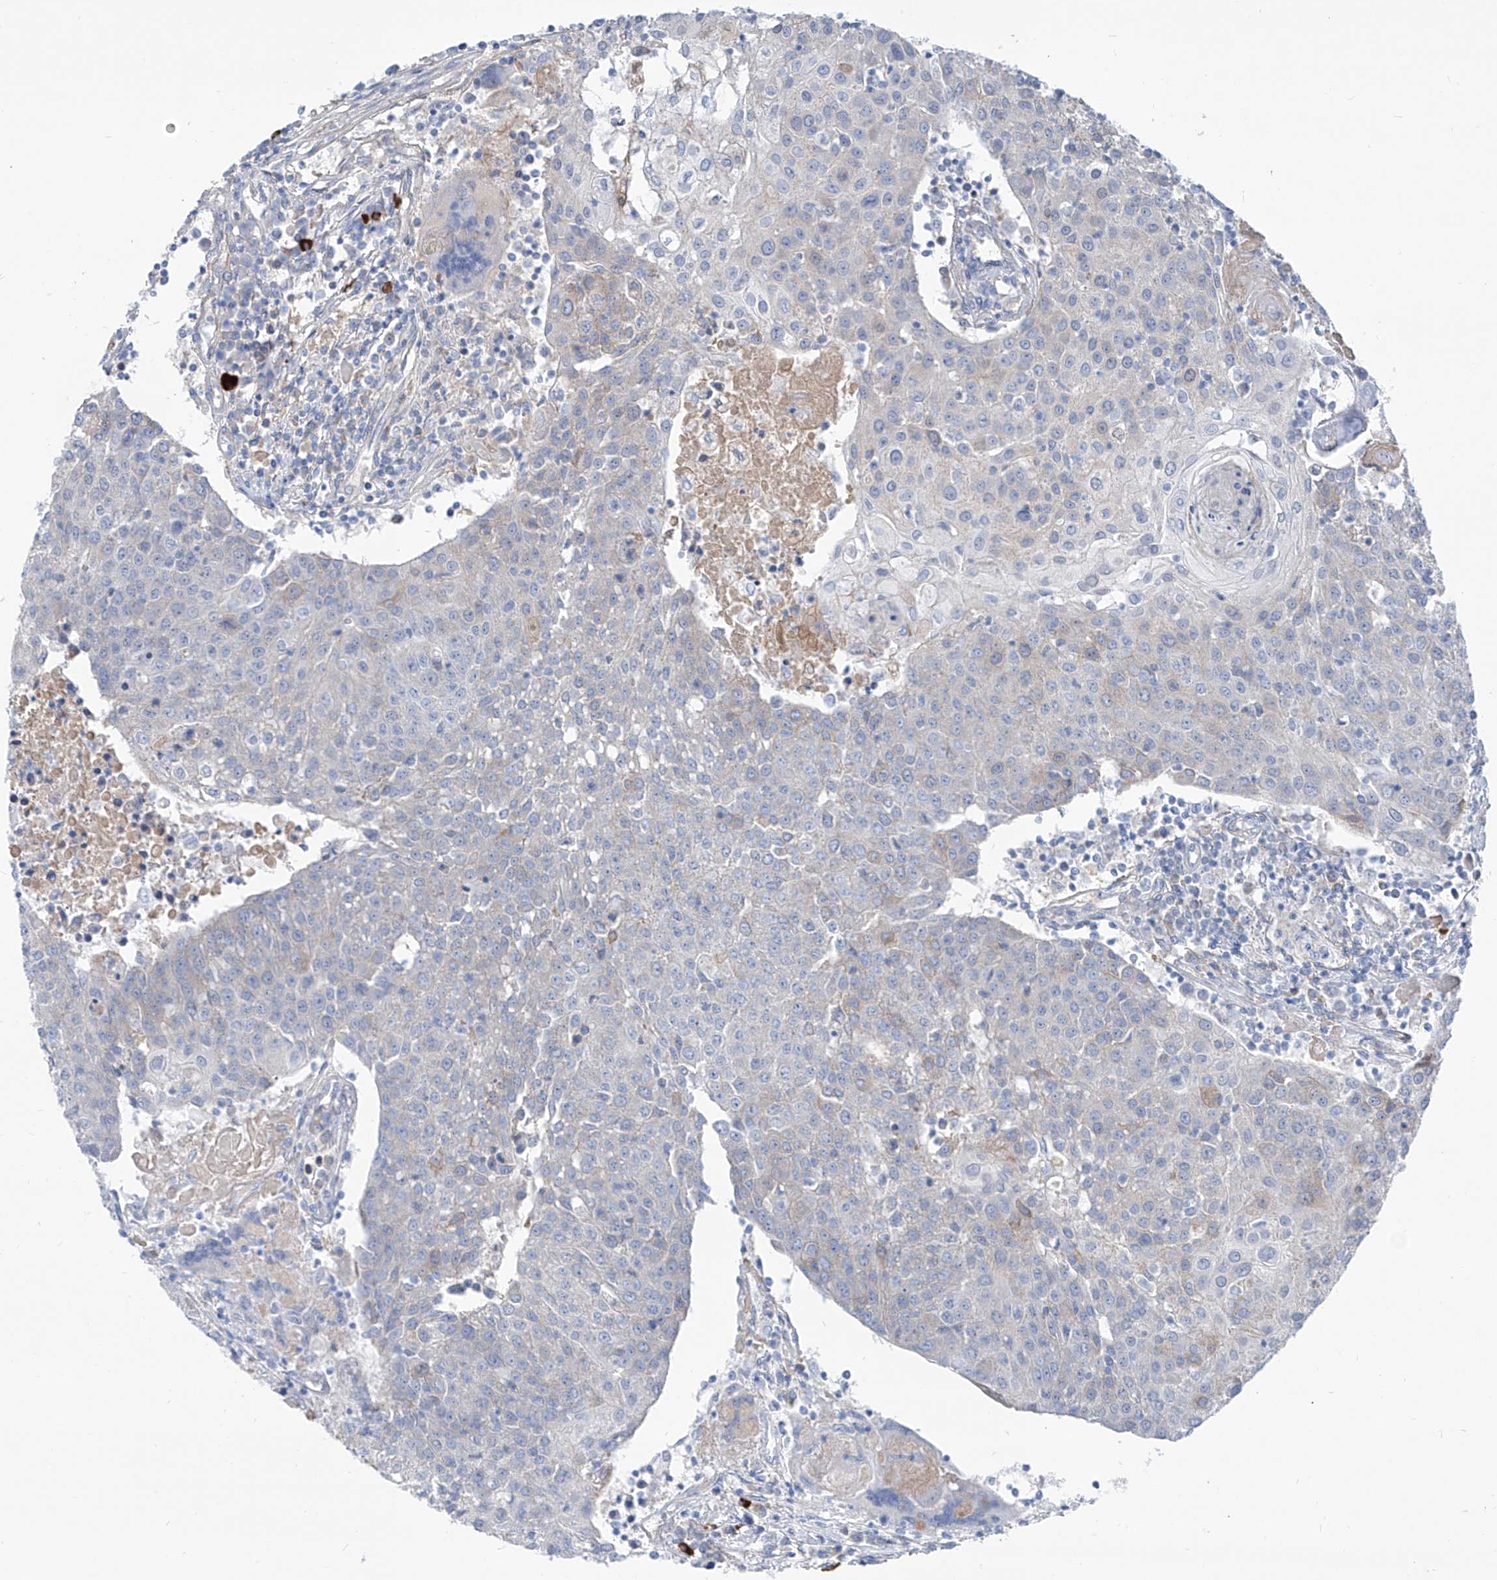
{"staining": {"intensity": "negative", "quantity": "none", "location": "none"}, "tissue": "urothelial cancer", "cell_type": "Tumor cells", "image_type": "cancer", "snomed": [{"axis": "morphology", "description": "Urothelial carcinoma, High grade"}, {"axis": "topography", "description": "Urinary bladder"}], "caption": "Tumor cells are negative for brown protein staining in high-grade urothelial carcinoma. Nuclei are stained in blue.", "gene": "AKAP10", "patient": {"sex": "female", "age": 85}}